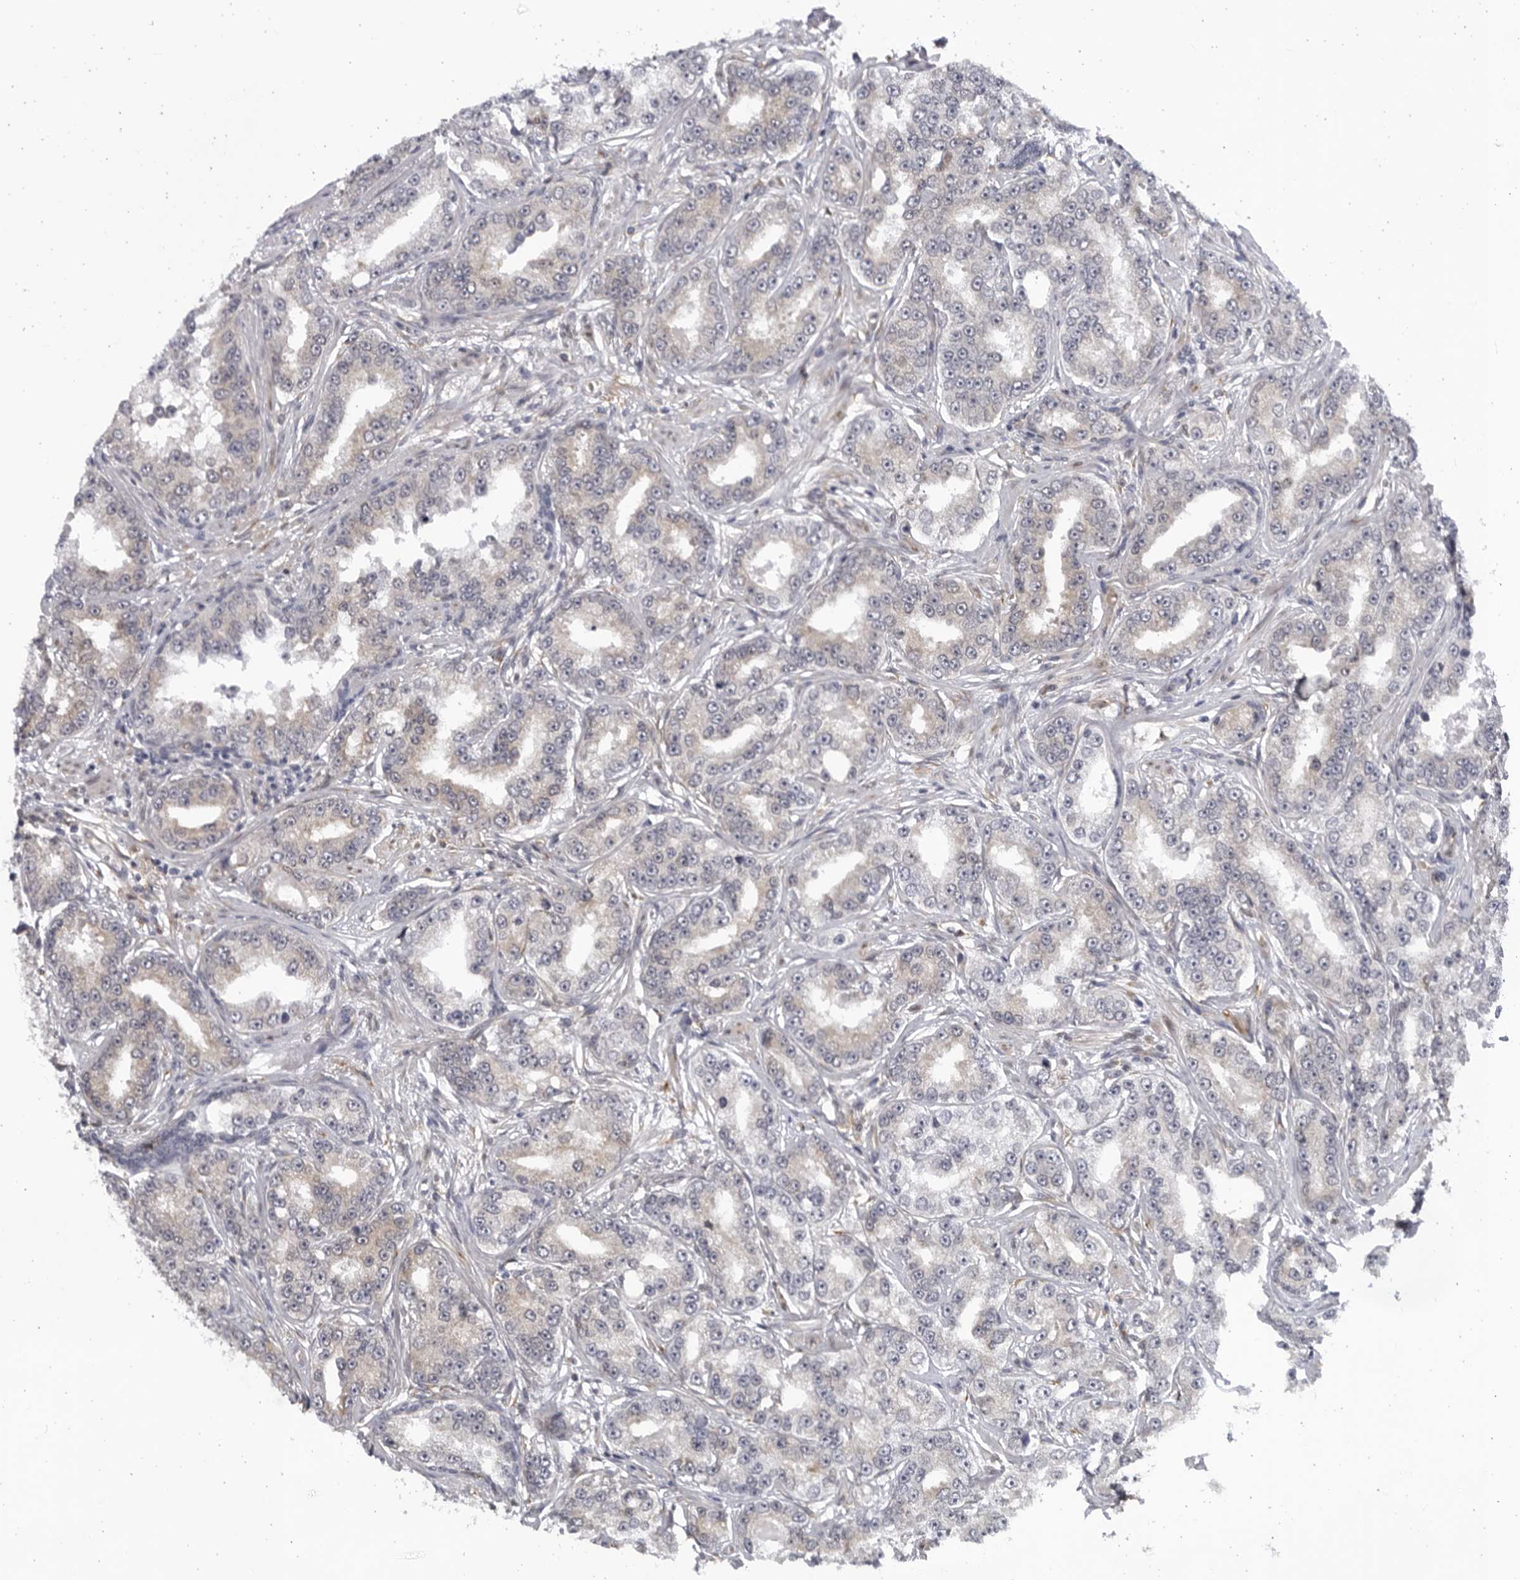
{"staining": {"intensity": "negative", "quantity": "none", "location": "none"}, "tissue": "prostate cancer", "cell_type": "Tumor cells", "image_type": "cancer", "snomed": [{"axis": "morphology", "description": "Normal tissue, NOS"}, {"axis": "morphology", "description": "Adenocarcinoma, High grade"}, {"axis": "topography", "description": "Prostate"}], "caption": "A high-resolution image shows immunohistochemistry (IHC) staining of prostate cancer, which exhibits no significant staining in tumor cells.", "gene": "BMP2K", "patient": {"sex": "male", "age": 83}}